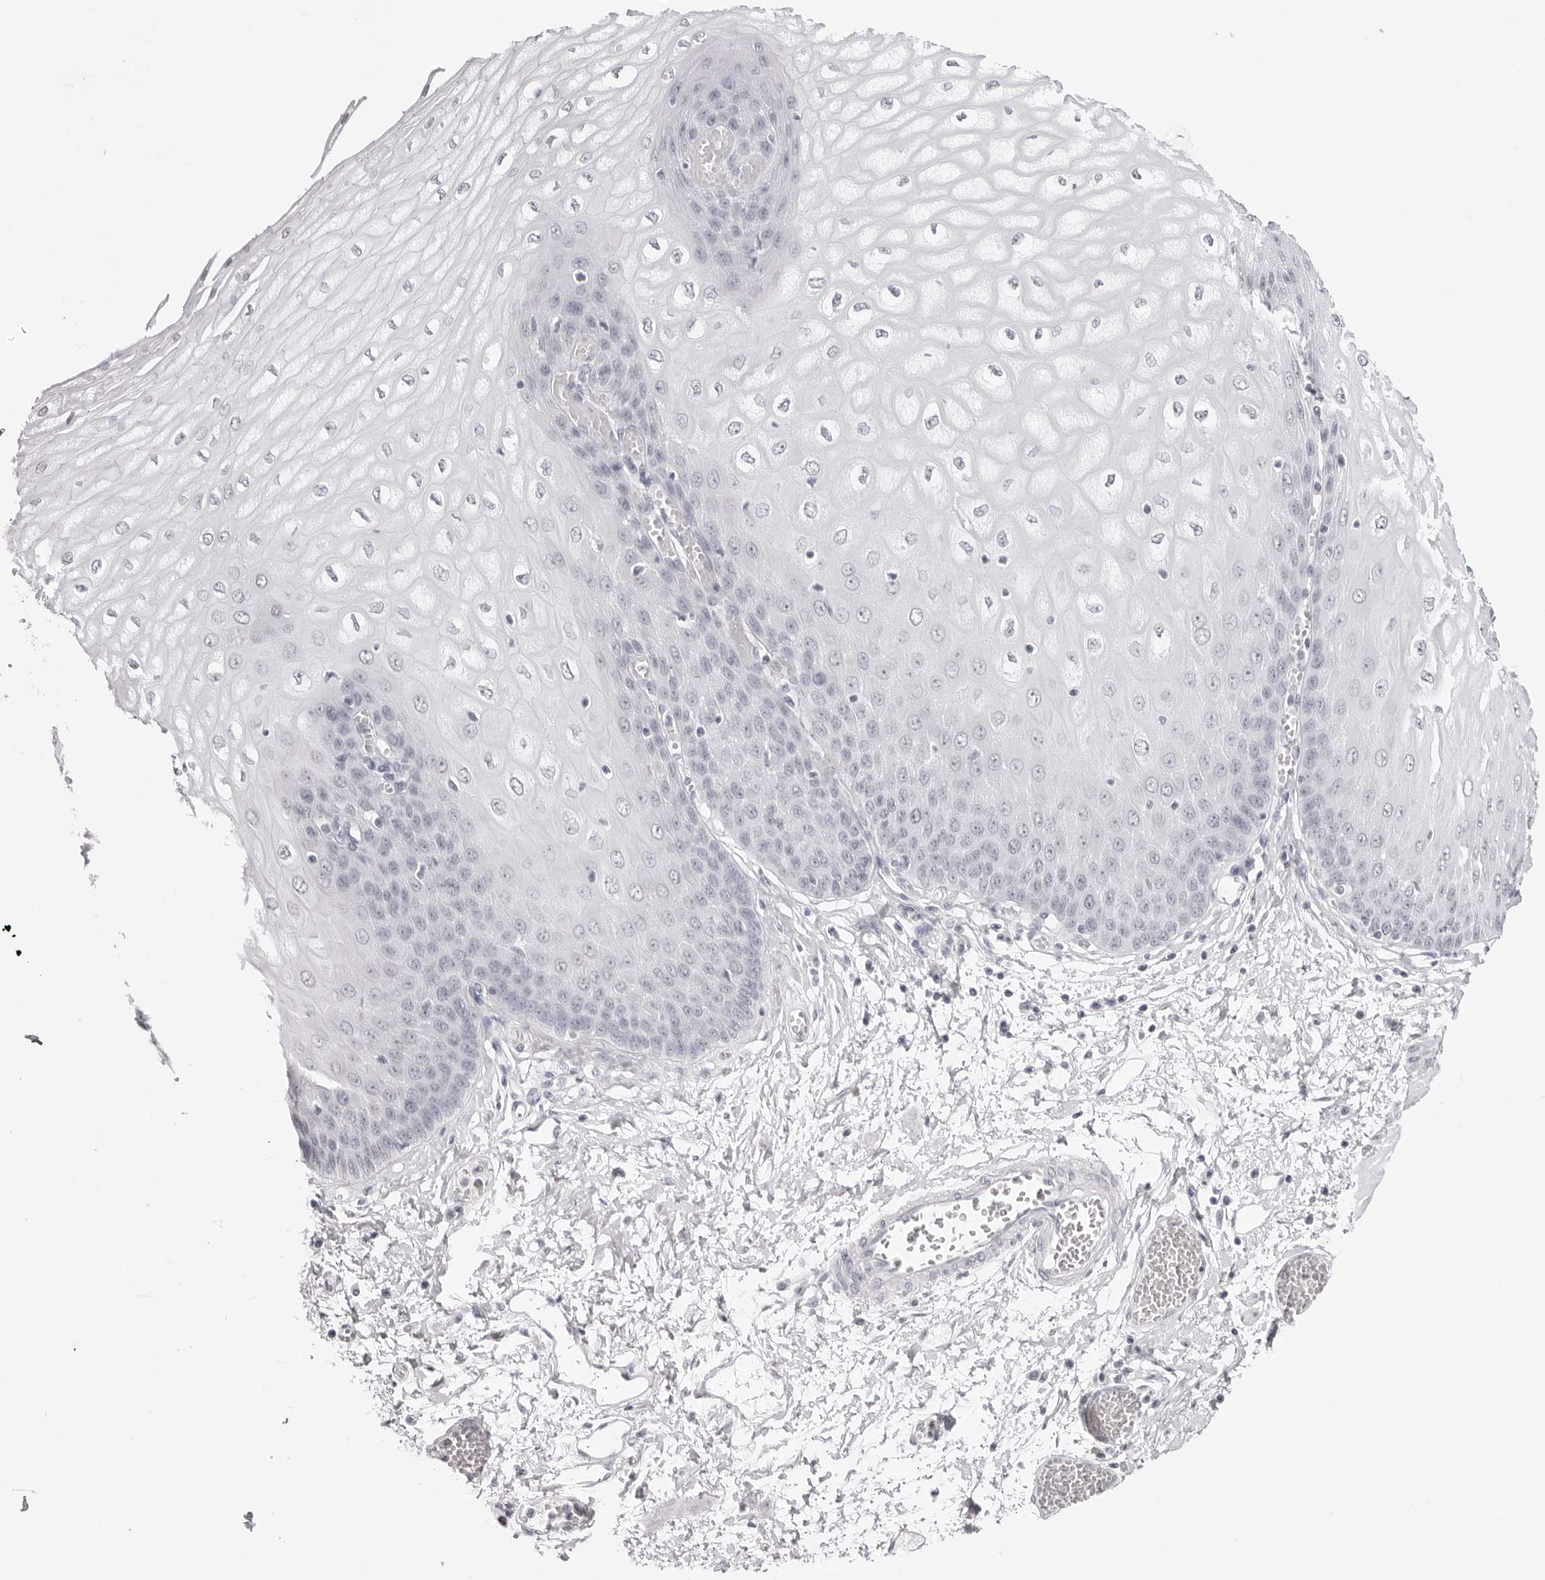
{"staining": {"intensity": "negative", "quantity": "none", "location": "none"}, "tissue": "esophagus", "cell_type": "Squamous epithelial cells", "image_type": "normal", "snomed": [{"axis": "morphology", "description": "Normal tissue, NOS"}, {"axis": "topography", "description": "Esophagus"}], "caption": "High magnification brightfield microscopy of normal esophagus stained with DAB (brown) and counterstained with hematoxylin (blue): squamous epithelial cells show no significant expression. (DAB immunohistochemistry (IHC) with hematoxylin counter stain).", "gene": "CST5", "patient": {"sex": "male", "age": 60}}